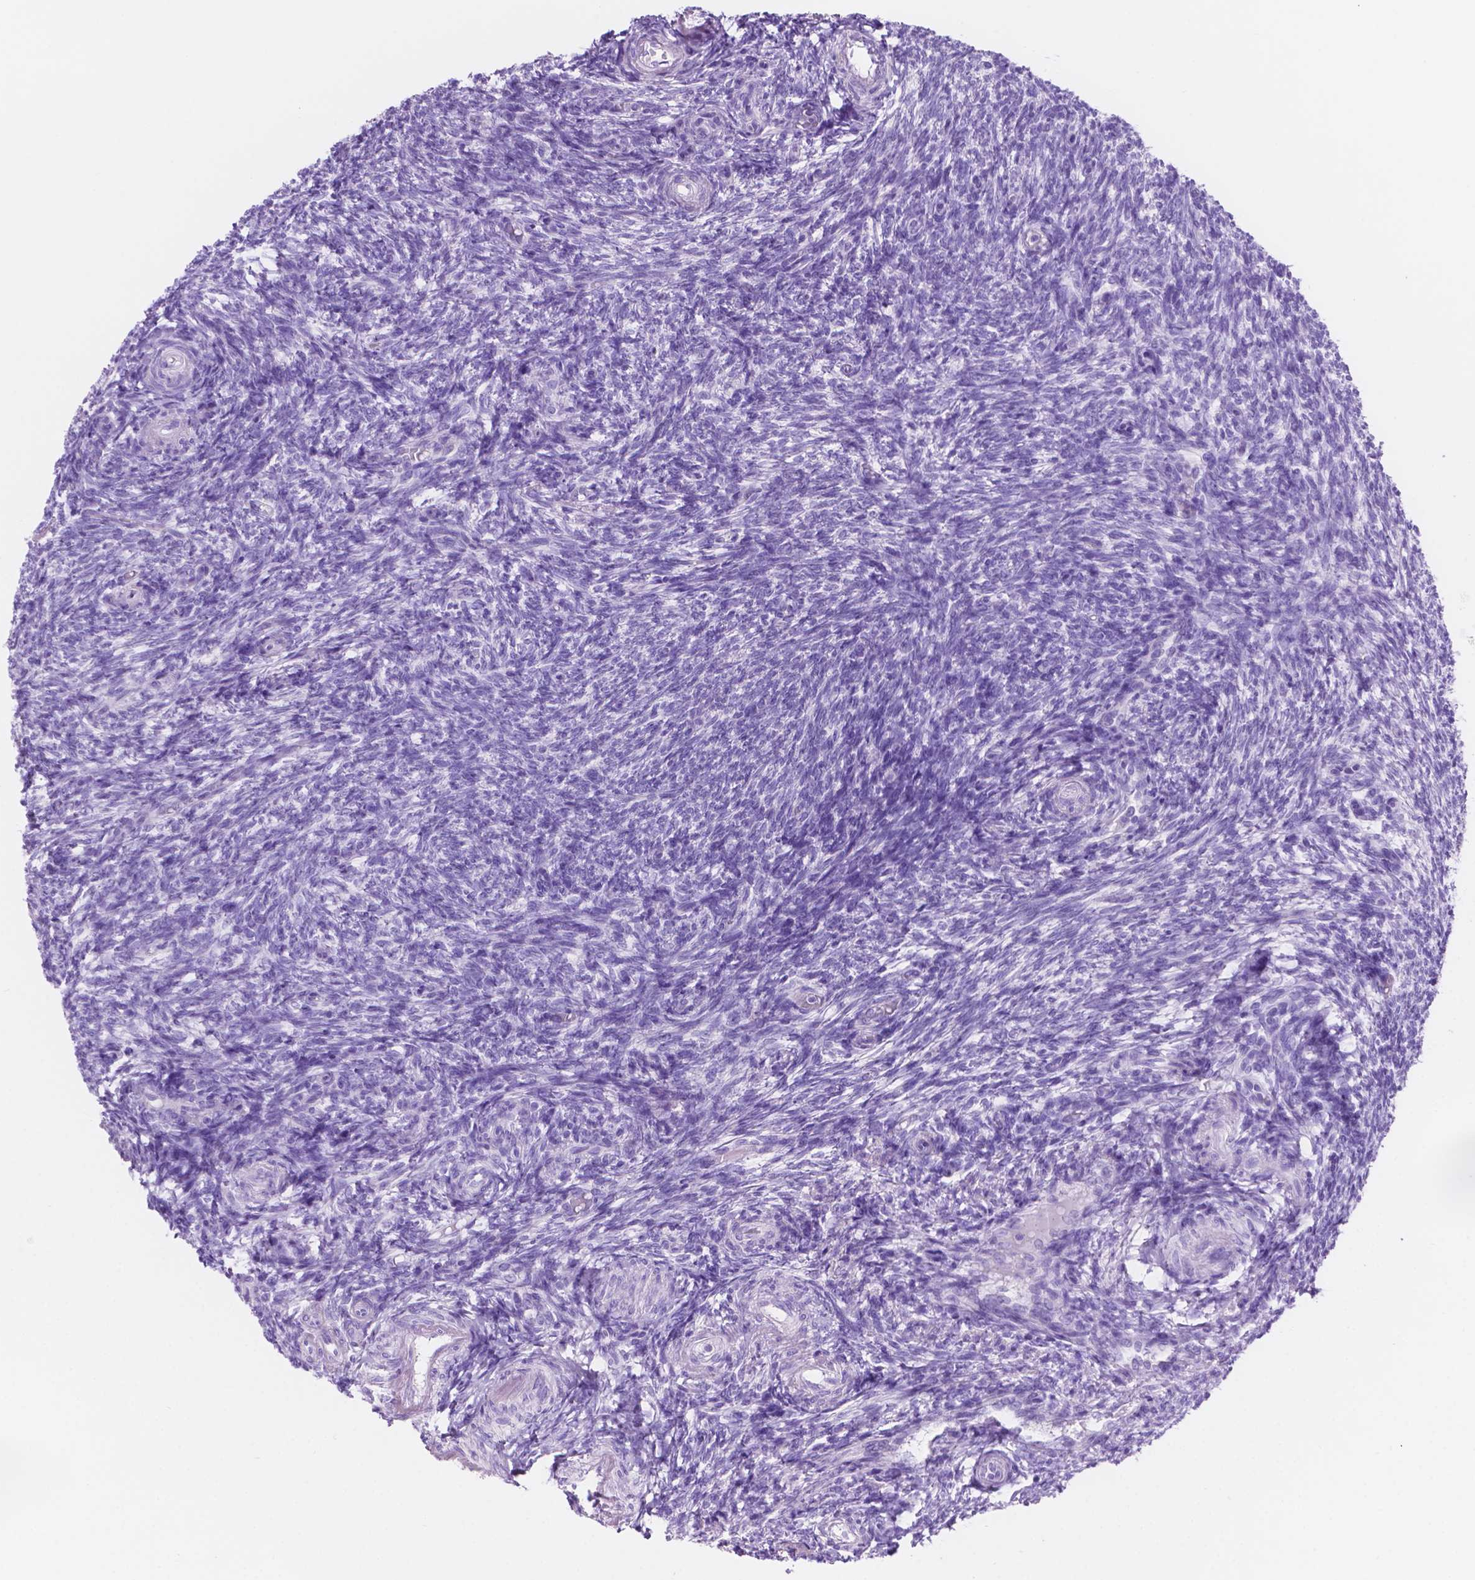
{"staining": {"intensity": "negative", "quantity": "none", "location": "none"}, "tissue": "ovary", "cell_type": "Follicle cells", "image_type": "normal", "snomed": [{"axis": "morphology", "description": "Normal tissue, NOS"}, {"axis": "topography", "description": "Ovary"}], "caption": "Immunohistochemistry (IHC) image of unremarkable human ovary stained for a protein (brown), which exhibits no positivity in follicle cells. The staining is performed using DAB (3,3'-diaminobenzidine) brown chromogen with nuclei counter-stained in using hematoxylin.", "gene": "IGFN1", "patient": {"sex": "female", "age": 39}}